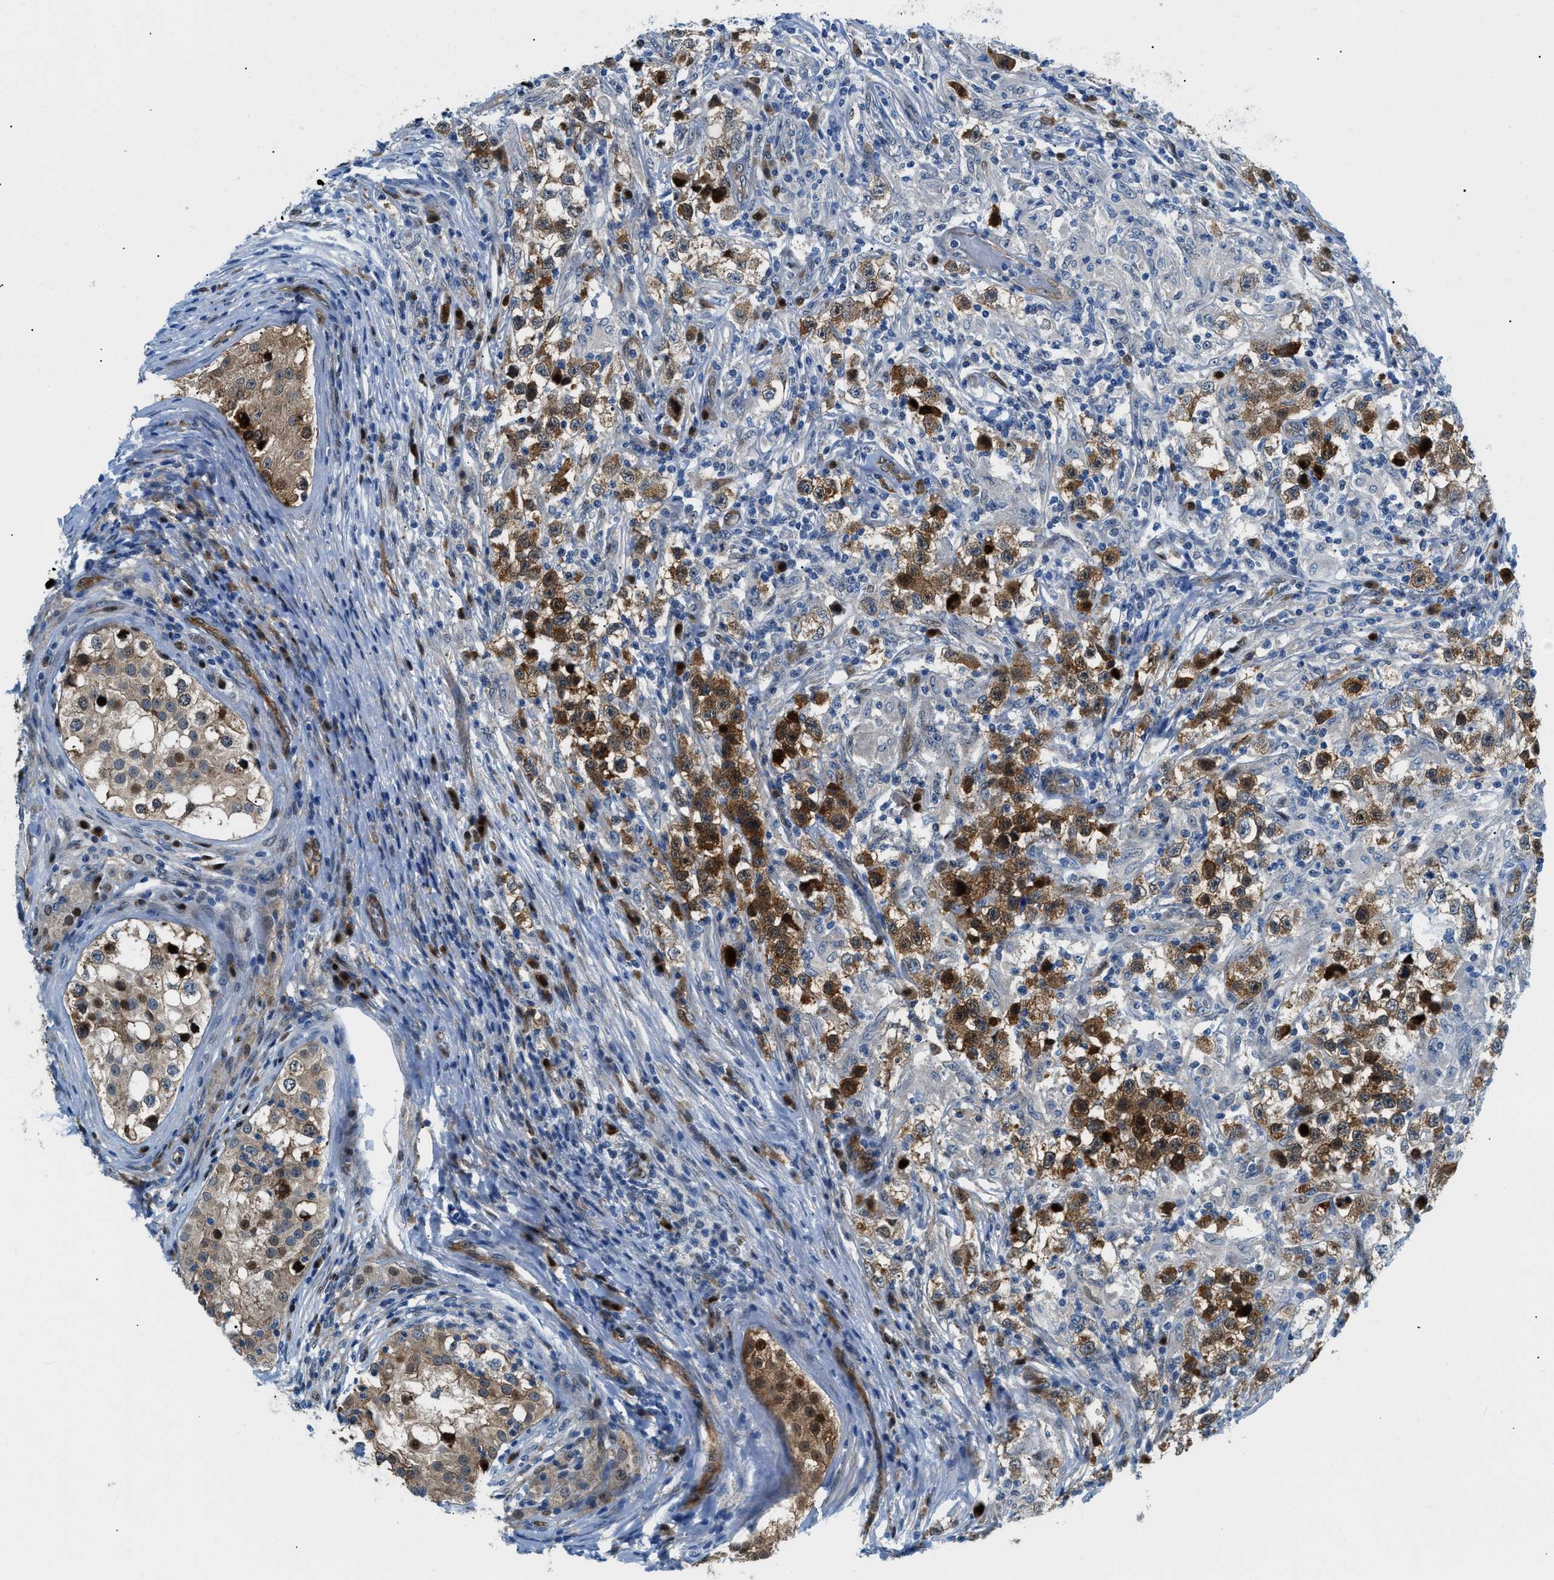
{"staining": {"intensity": "moderate", "quantity": ">75%", "location": "cytoplasmic/membranous,nuclear"}, "tissue": "testis cancer", "cell_type": "Tumor cells", "image_type": "cancer", "snomed": [{"axis": "morphology", "description": "Carcinoma, Embryonal, NOS"}, {"axis": "topography", "description": "Testis"}], "caption": "Protein staining of testis cancer tissue shows moderate cytoplasmic/membranous and nuclear positivity in approximately >75% of tumor cells.", "gene": "YWHAE", "patient": {"sex": "male", "age": 21}}